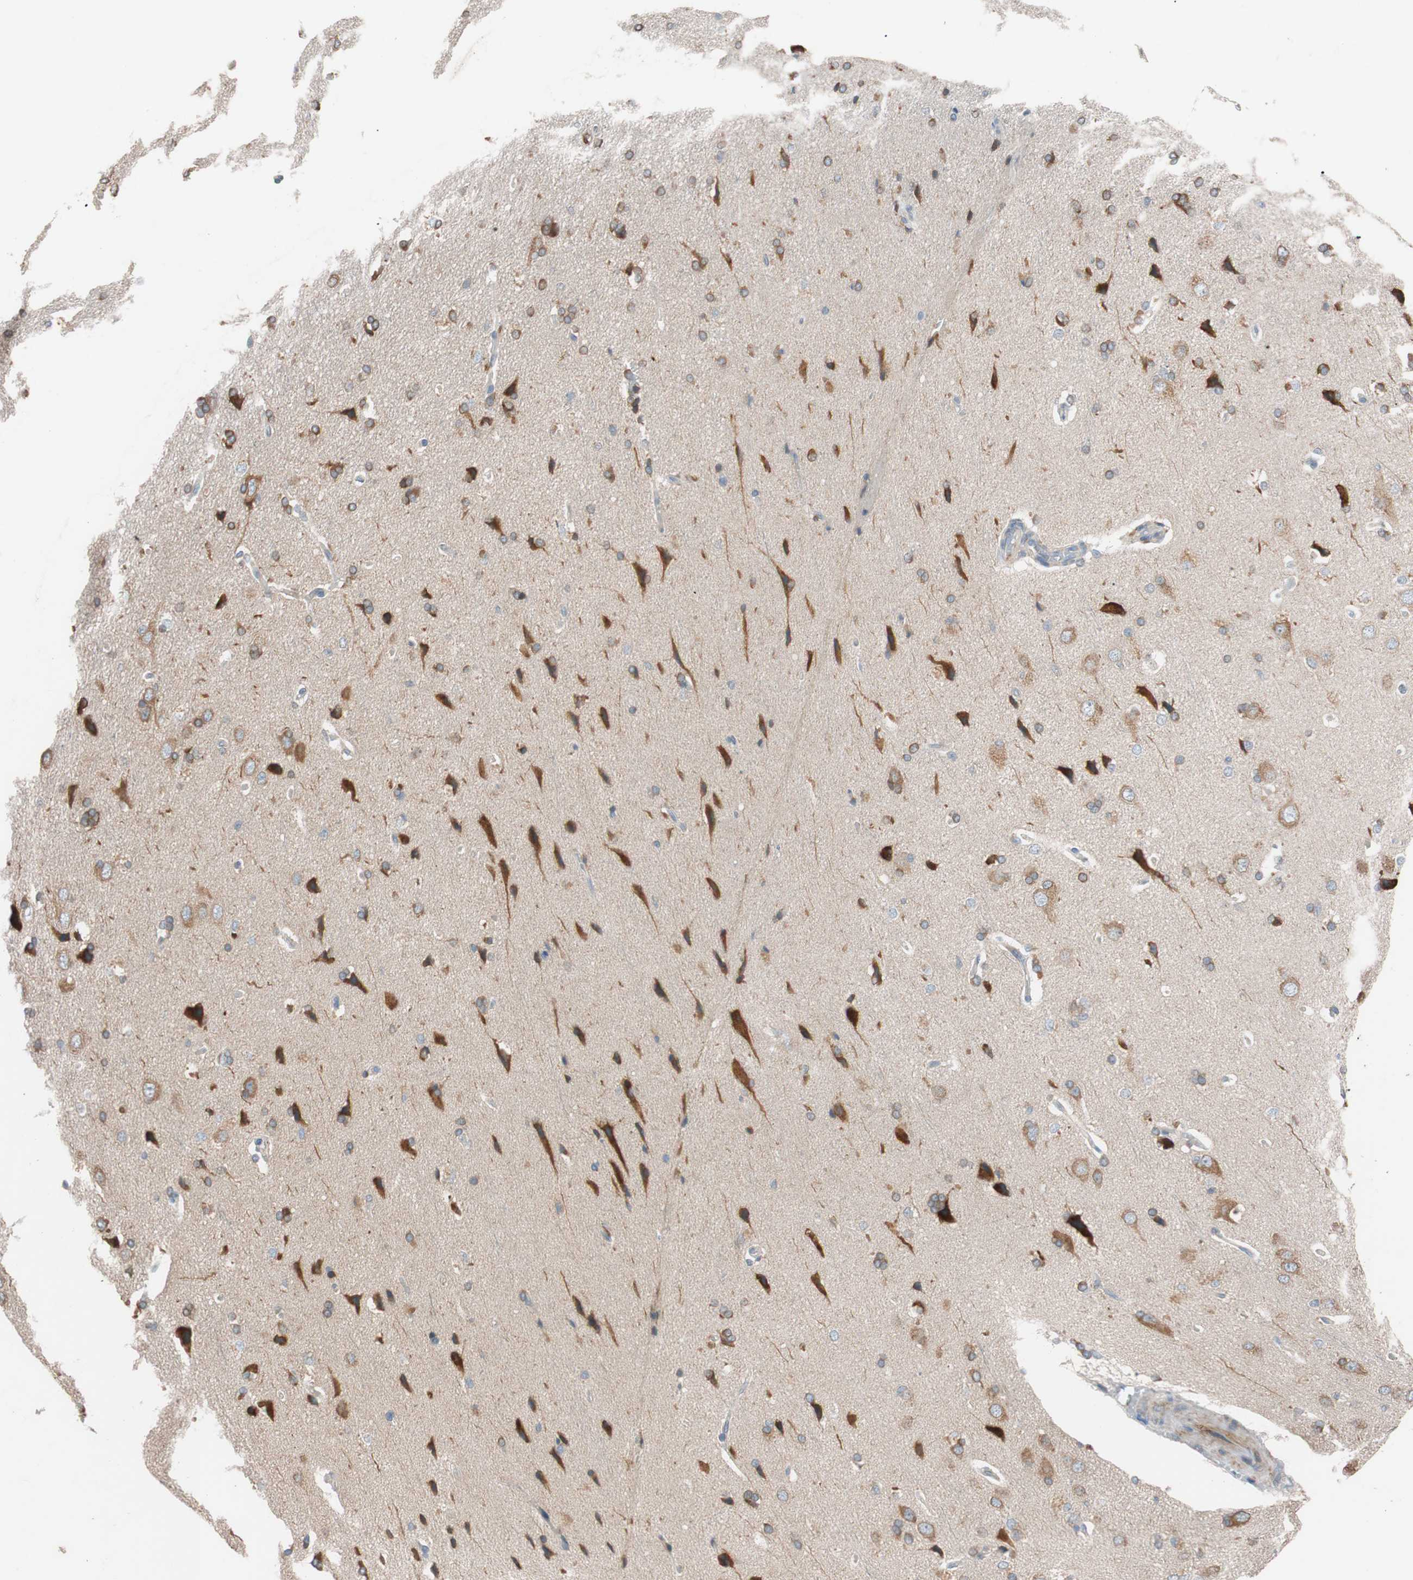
{"staining": {"intensity": "weak", "quantity": "<25%", "location": "cytoplasmic/membranous"}, "tissue": "cerebral cortex", "cell_type": "Endothelial cells", "image_type": "normal", "snomed": [{"axis": "morphology", "description": "Normal tissue, NOS"}, {"axis": "topography", "description": "Cerebral cortex"}], "caption": "Human cerebral cortex stained for a protein using IHC demonstrates no positivity in endothelial cells.", "gene": "FAAH", "patient": {"sex": "male", "age": 62}}